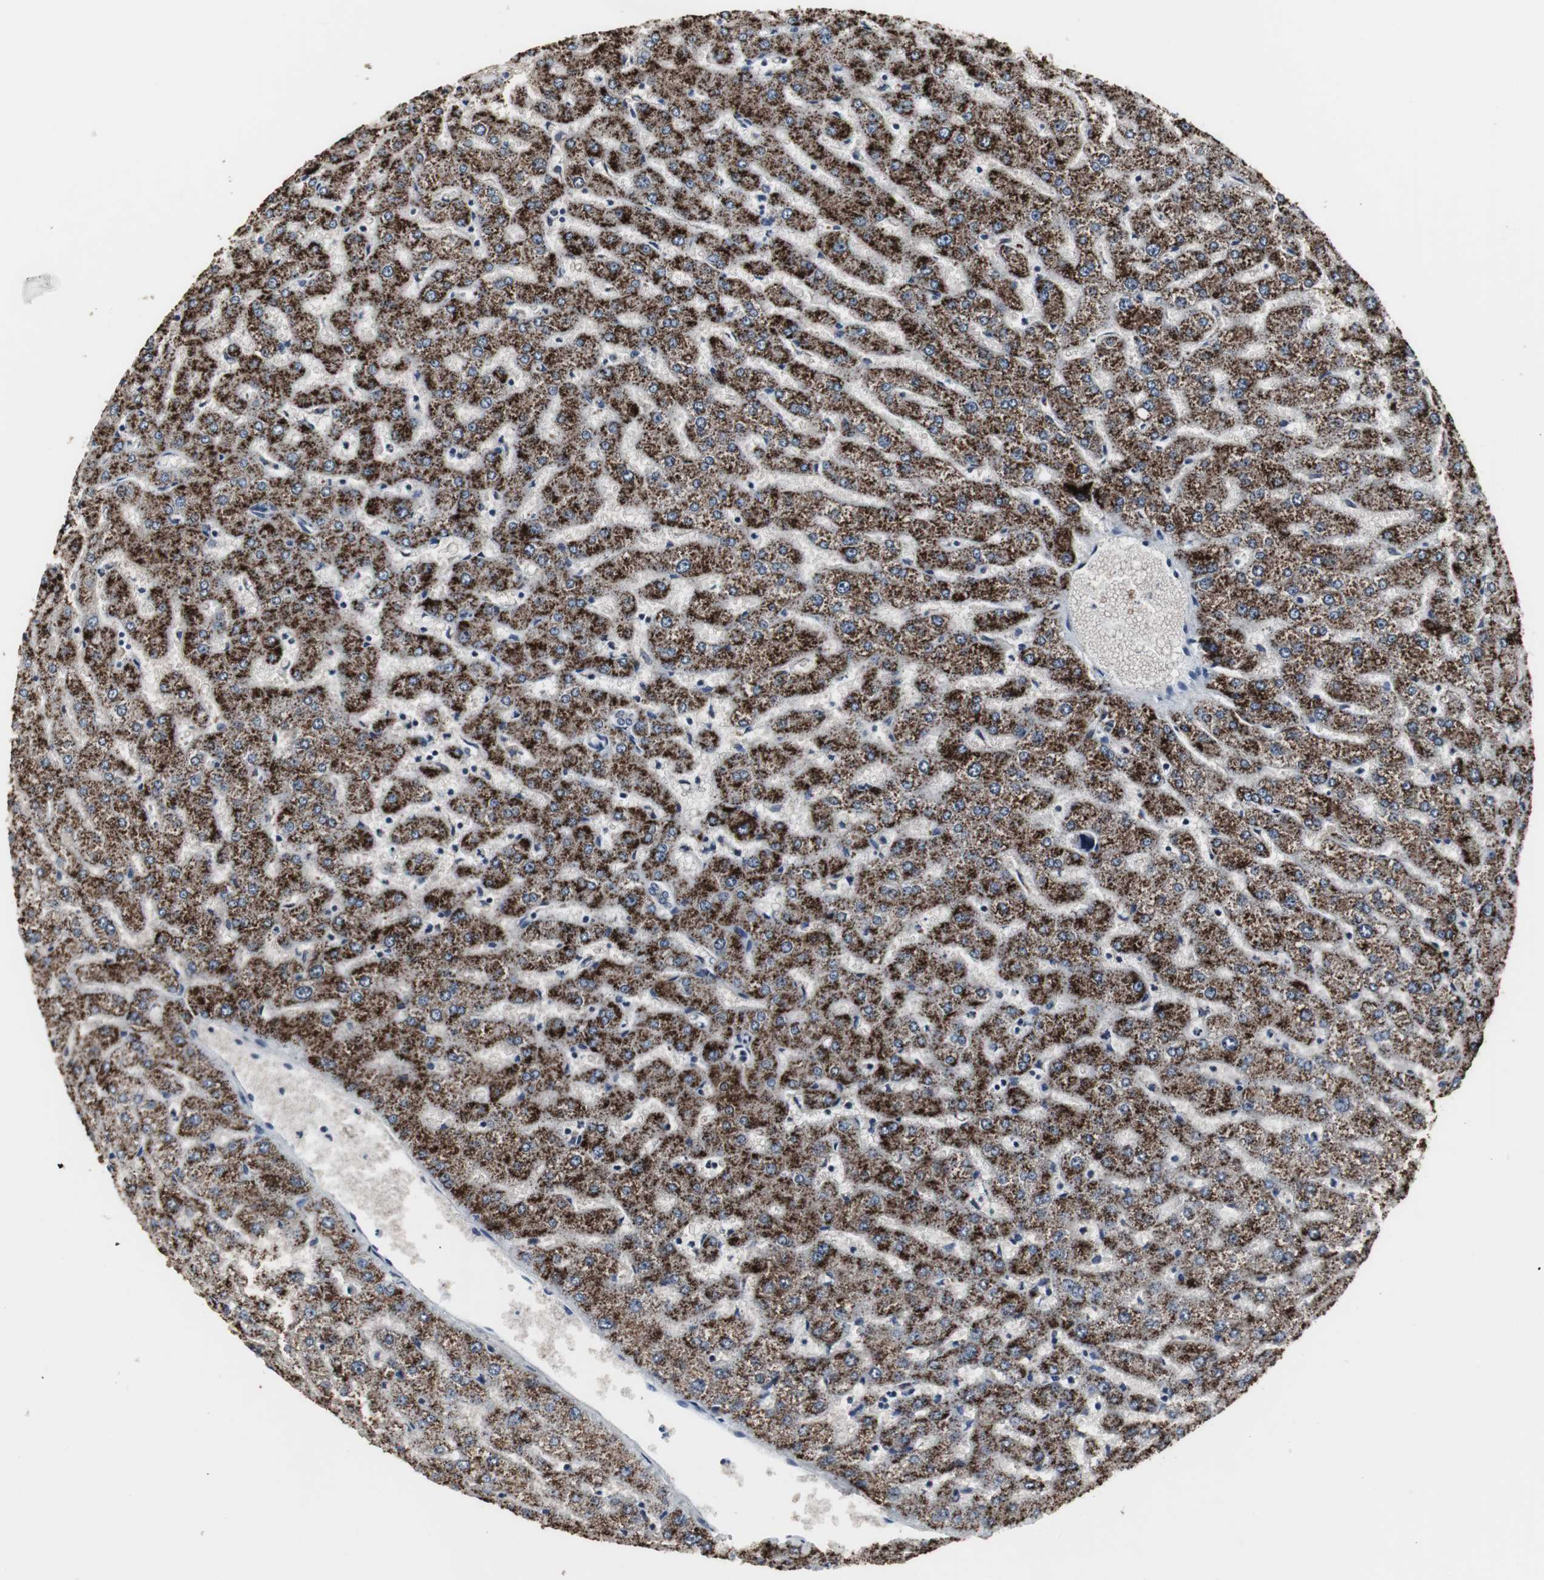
{"staining": {"intensity": "weak", "quantity": "25%-75%", "location": "cytoplasmic/membranous"}, "tissue": "liver", "cell_type": "Cholangiocytes", "image_type": "normal", "snomed": [{"axis": "morphology", "description": "Normal tissue, NOS"}, {"axis": "morphology", "description": "Fibrosis, NOS"}, {"axis": "topography", "description": "Liver"}], "caption": "An immunohistochemistry (IHC) image of benign tissue is shown. Protein staining in brown highlights weak cytoplasmic/membranous positivity in liver within cholangiocytes.", "gene": "ACAA1", "patient": {"sex": "female", "age": 29}}